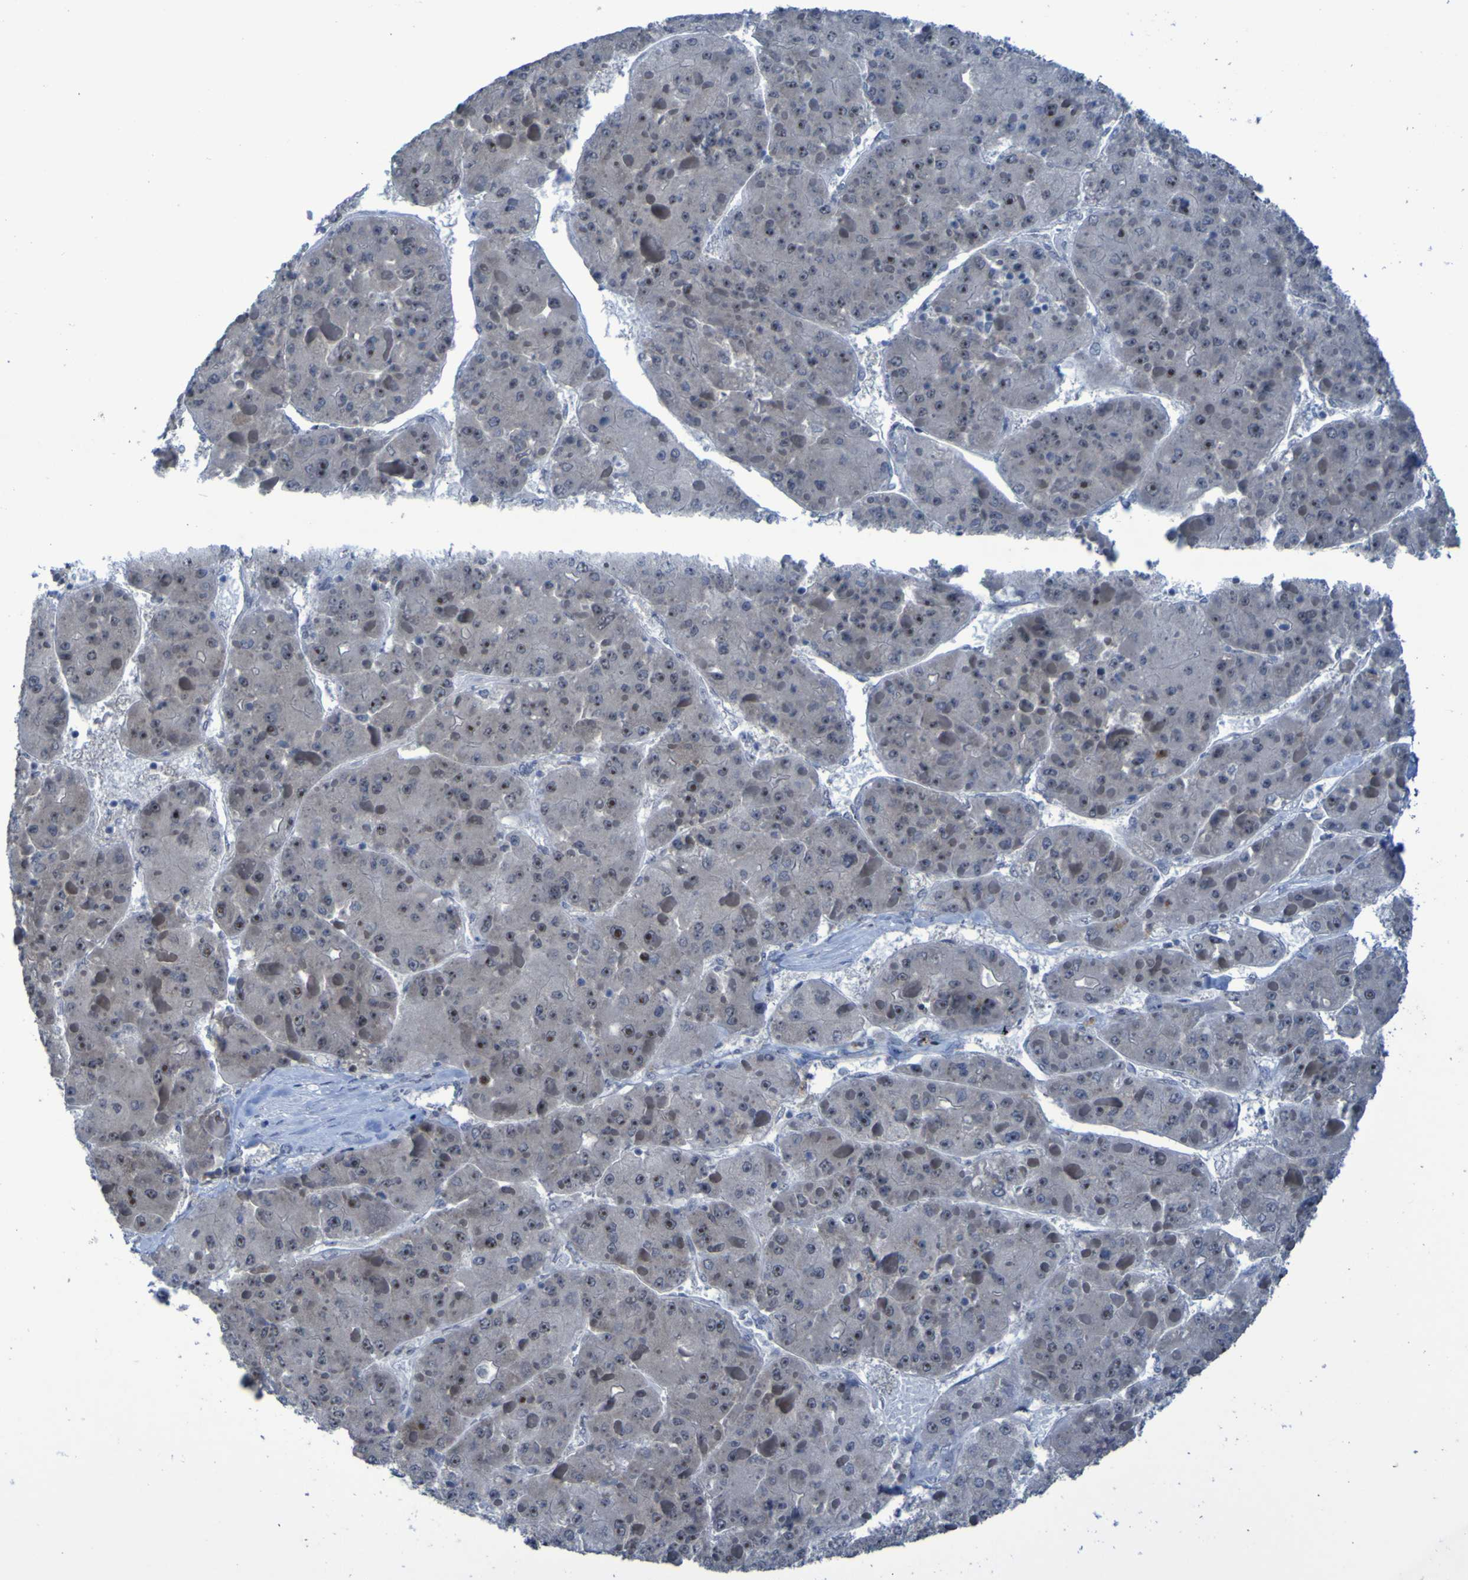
{"staining": {"intensity": "negative", "quantity": "none", "location": "none"}, "tissue": "liver cancer", "cell_type": "Tumor cells", "image_type": "cancer", "snomed": [{"axis": "morphology", "description": "Carcinoma, Hepatocellular, NOS"}, {"axis": "topography", "description": "Liver"}], "caption": "Tumor cells show no significant protein staining in liver cancer.", "gene": "CLDN18", "patient": {"sex": "female", "age": 73}}